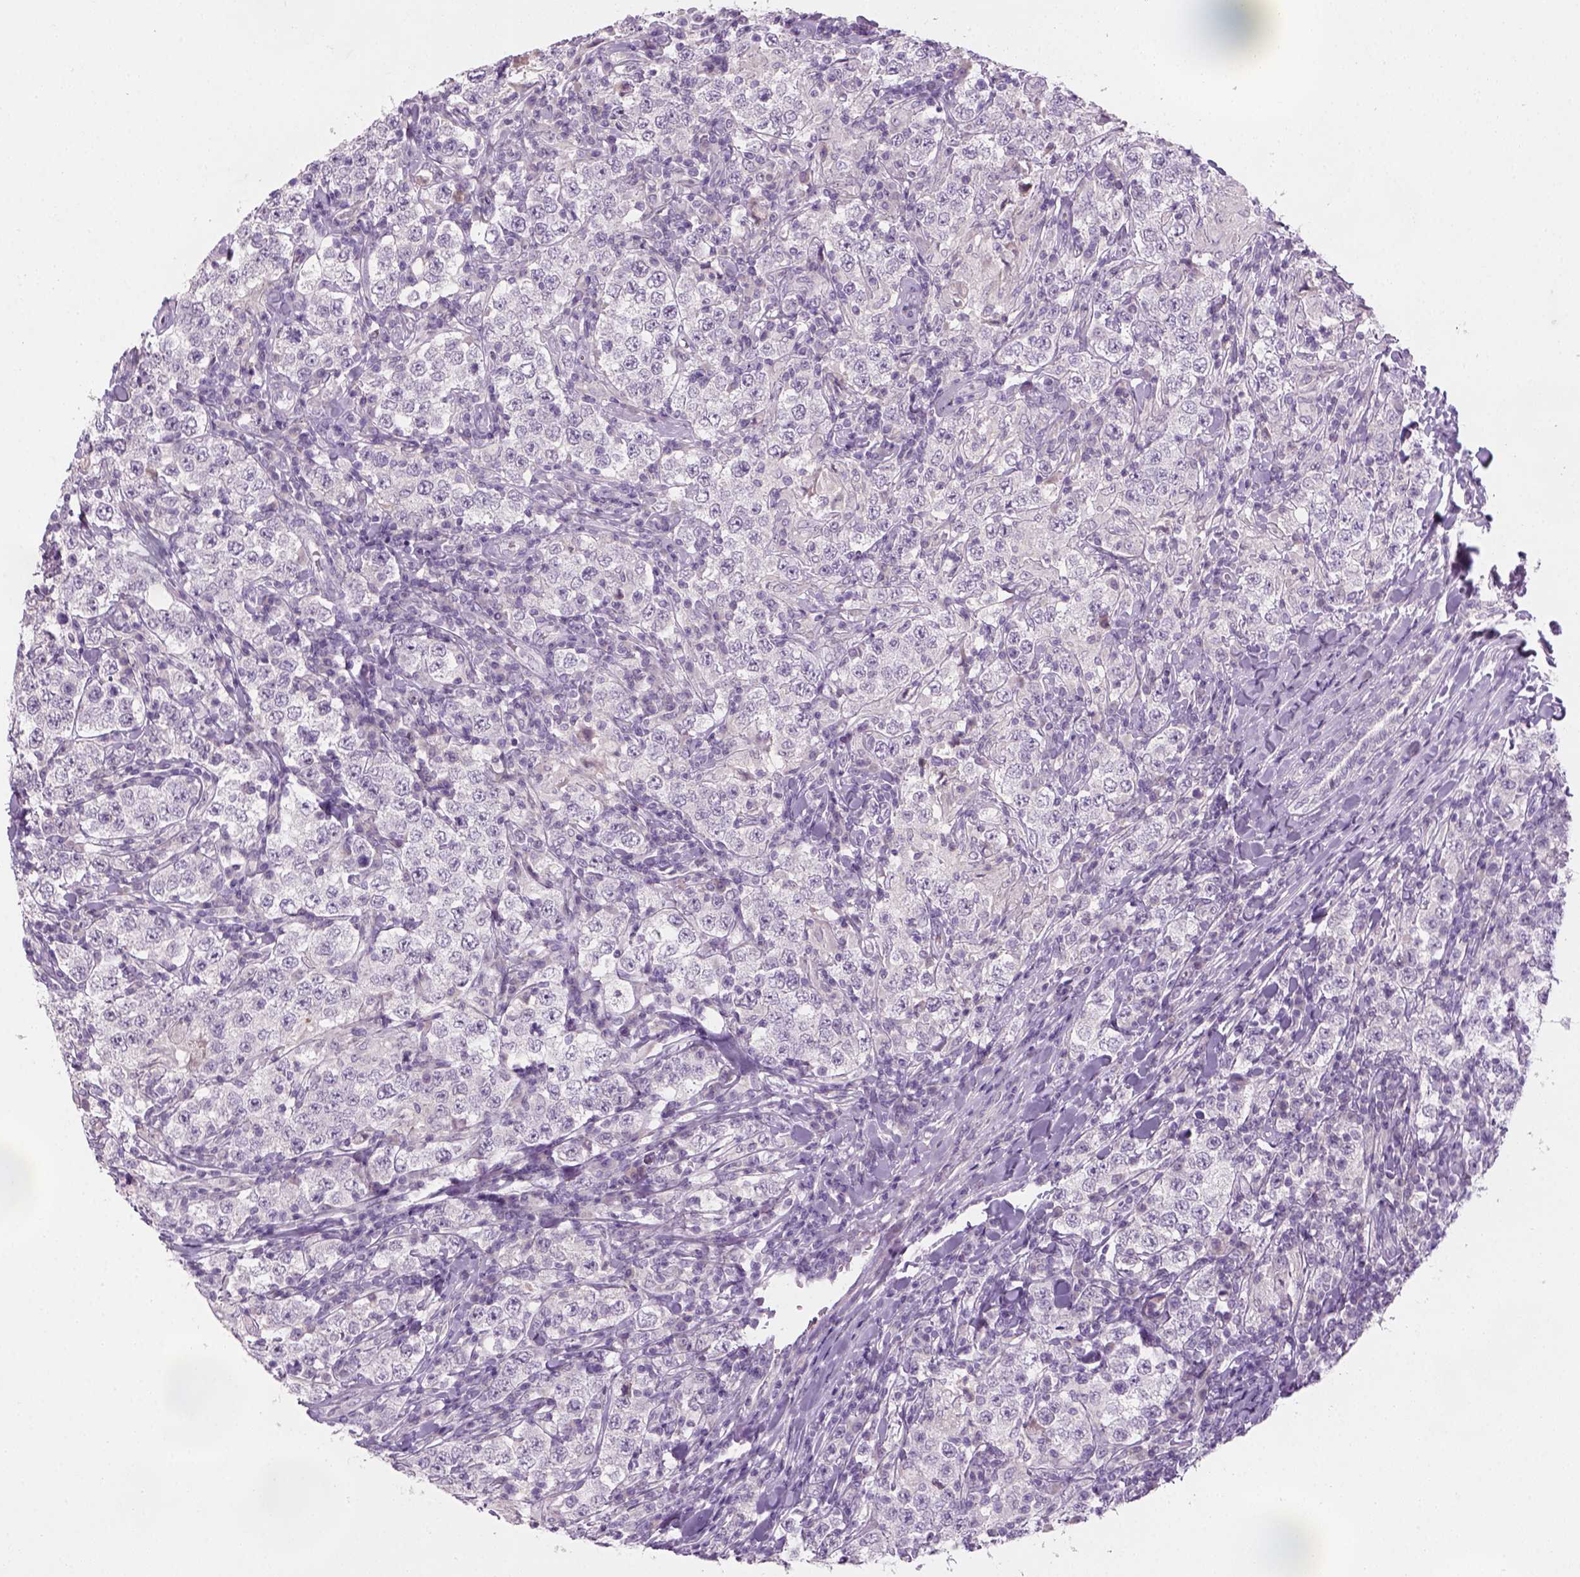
{"staining": {"intensity": "negative", "quantity": "none", "location": "none"}, "tissue": "testis cancer", "cell_type": "Tumor cells", "image_type": "cancer", "snomed": [{"axis": "morphology", "description": "Seminoma, NOS"}, {"axis": "morphology", "description": "Carcinoma, Embryonal, NOS"}, {"axis": "topography", "description": "Testis"}], "caption": "IHC photomicrograph of neoplastic tissue: testis cancer (seminoma) stained with DAB reveals no significant protein staining in tumor cells. The staining is performed using DAB brown chromogen with nuclei counter-stained in using hematoxylin.", "gene": "GFI1B", "patient": {"sex": "male", "age": 41}}